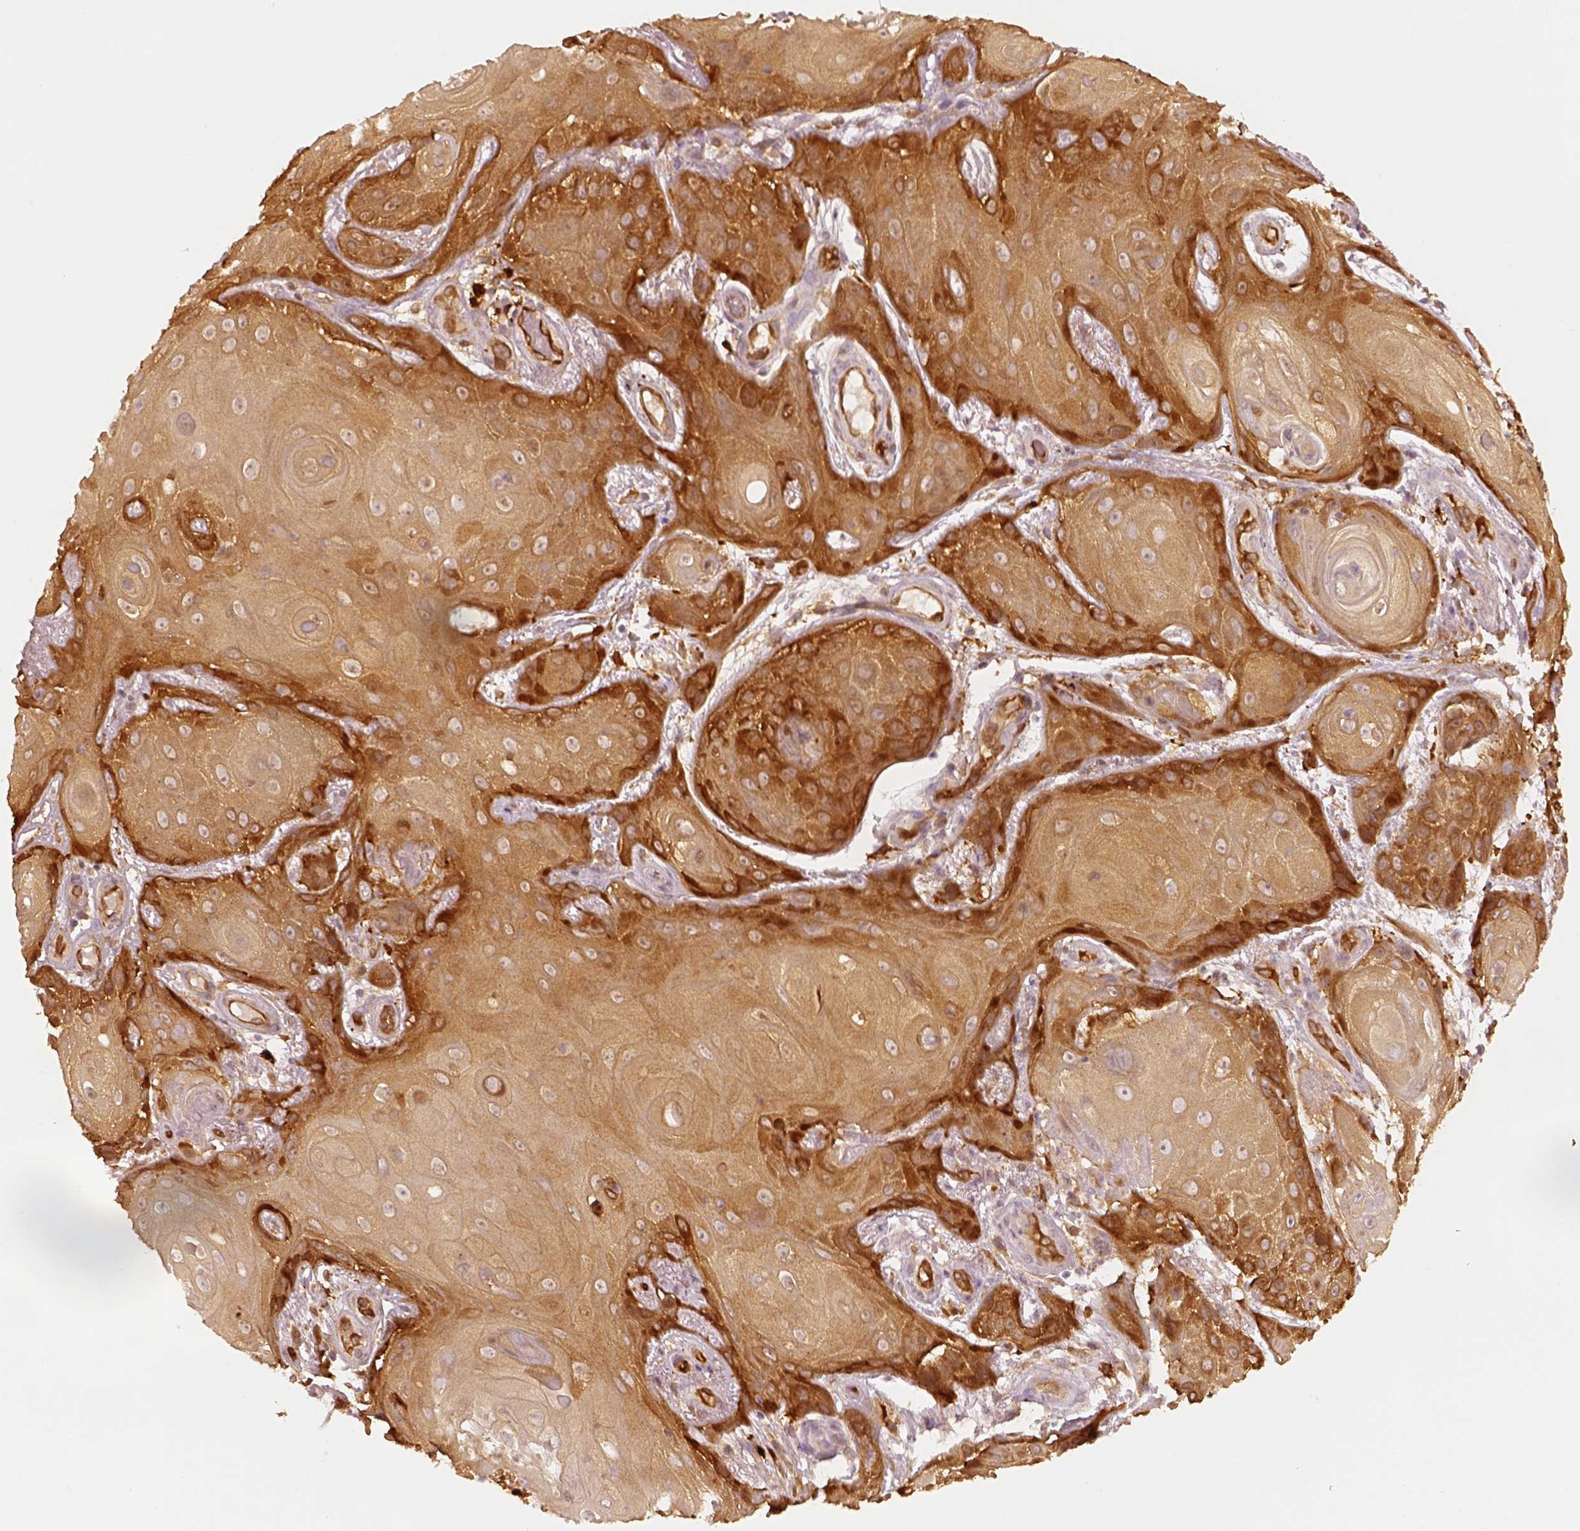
{"staining": {"intensity": "strong", "quantity": ">75%", "location": "cytoplasmic/membranous"}, "tissue": "skin cancer", "cell_type": "Tumor cells", "image_type": "cancer", "snomed": [{"axis": "morphology", "description": "Squamous cell carcinoma, NOS"}, {"axis": "topography", "description": "Skin"}], "caption": "IHC micrograph of neoplastic tissue: squamous cell carcinoma (skin) stained using immunohistochemistry shows high levels of strong protein expression localized specifically in the cytoplasmic/membranous of tumor cells, appearing as a cytoplasmic/membranous brown color.", "gene": "FSCN1", "patient": {"sex": "male", "age": 62}}